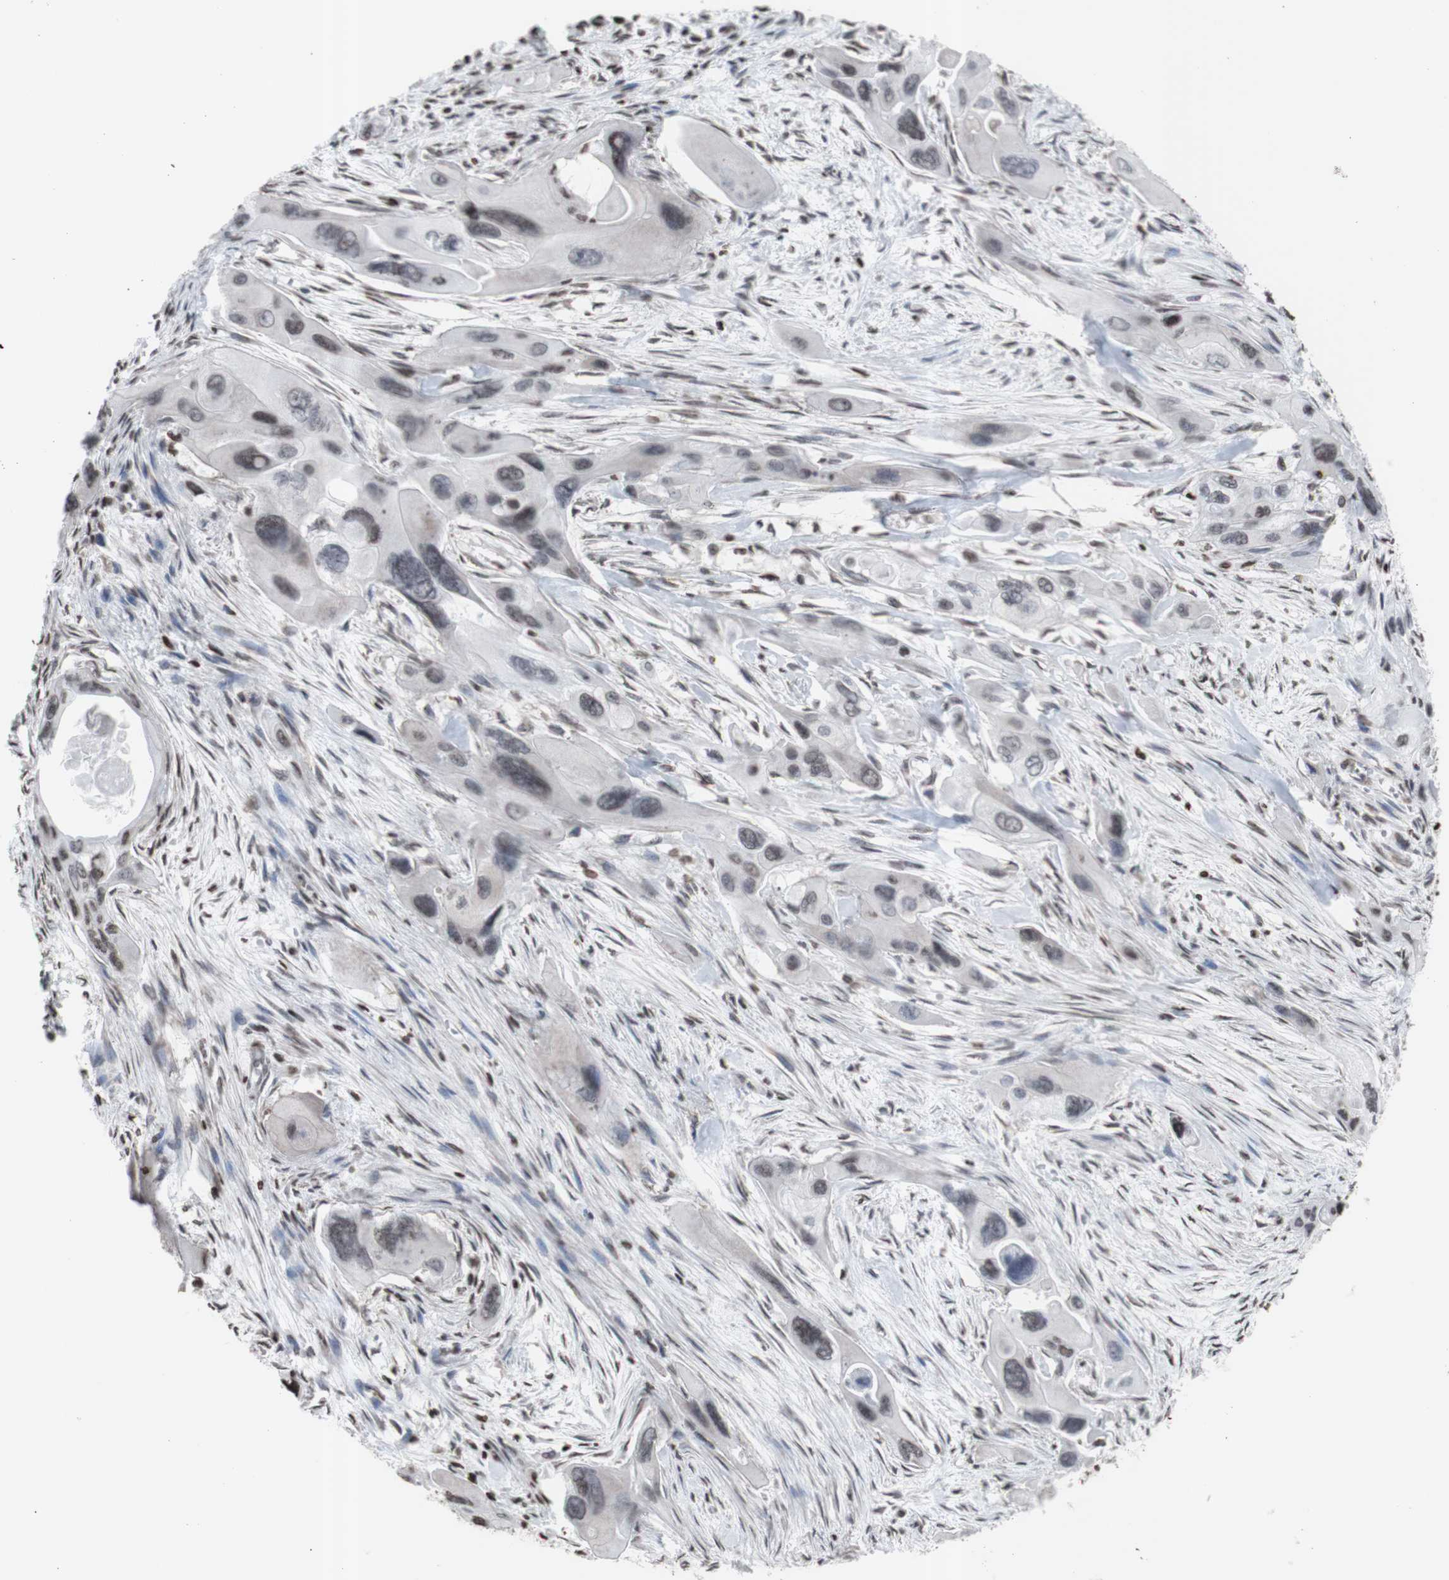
{"staining": {"intensity": "negative", "quantity": "none", "location": "none"}, "tissue": "pancreatic cancer", "cell_type": "Tumor cells", "image_type": "cancer", "snomed": [{"axis": "morphology", "description": "Adenocarcinoma, NOS"}, {"axis": "topography", "description": "Pancreas"}], "caption": "High power microscopy photomicrograph of an IHC image of pancreatic adenocarcinoma, revealing no significant positivity in tumor cells.", "gene": "SNAI2", "patient": {"sex": "male", "age": 73}}